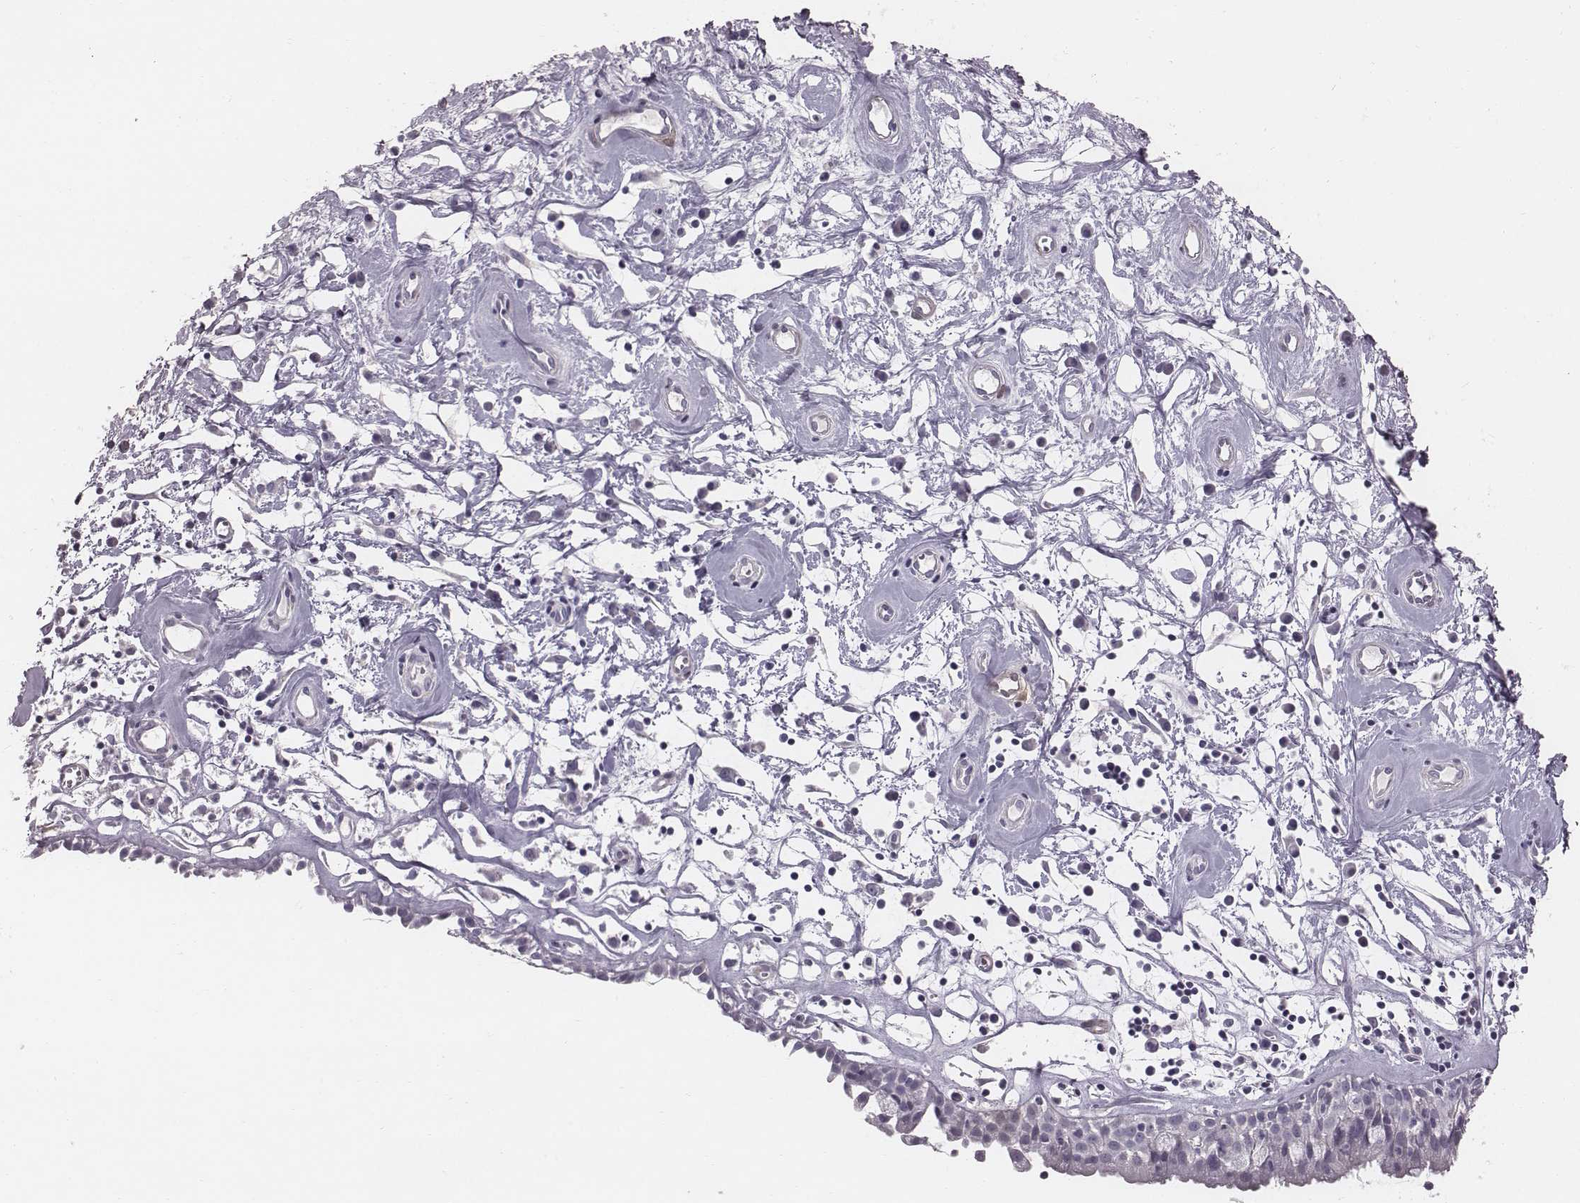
{"staining": {"intensity": "negative", "quantity": "none", "location": "none"}, "tissue": "nasopharynx", "cell_type": "Respiratory epithelial cells", "image_type": "normal", "snomed": [{"axis": "morphology", "description": "Normal tissue, NOS"}, {"axis": "topography", "description": "Nasopharynx"}], "caption": "The micrograph displays no significant positivity in respiratory epithelial cells of nasopharynx. (DAB (3,3'-diaminobenzidine) immunohistochemistry (IHC), high magnification).", "gene": "ENSG00000284762", "patient": {"sex": "male", "age": 77}}